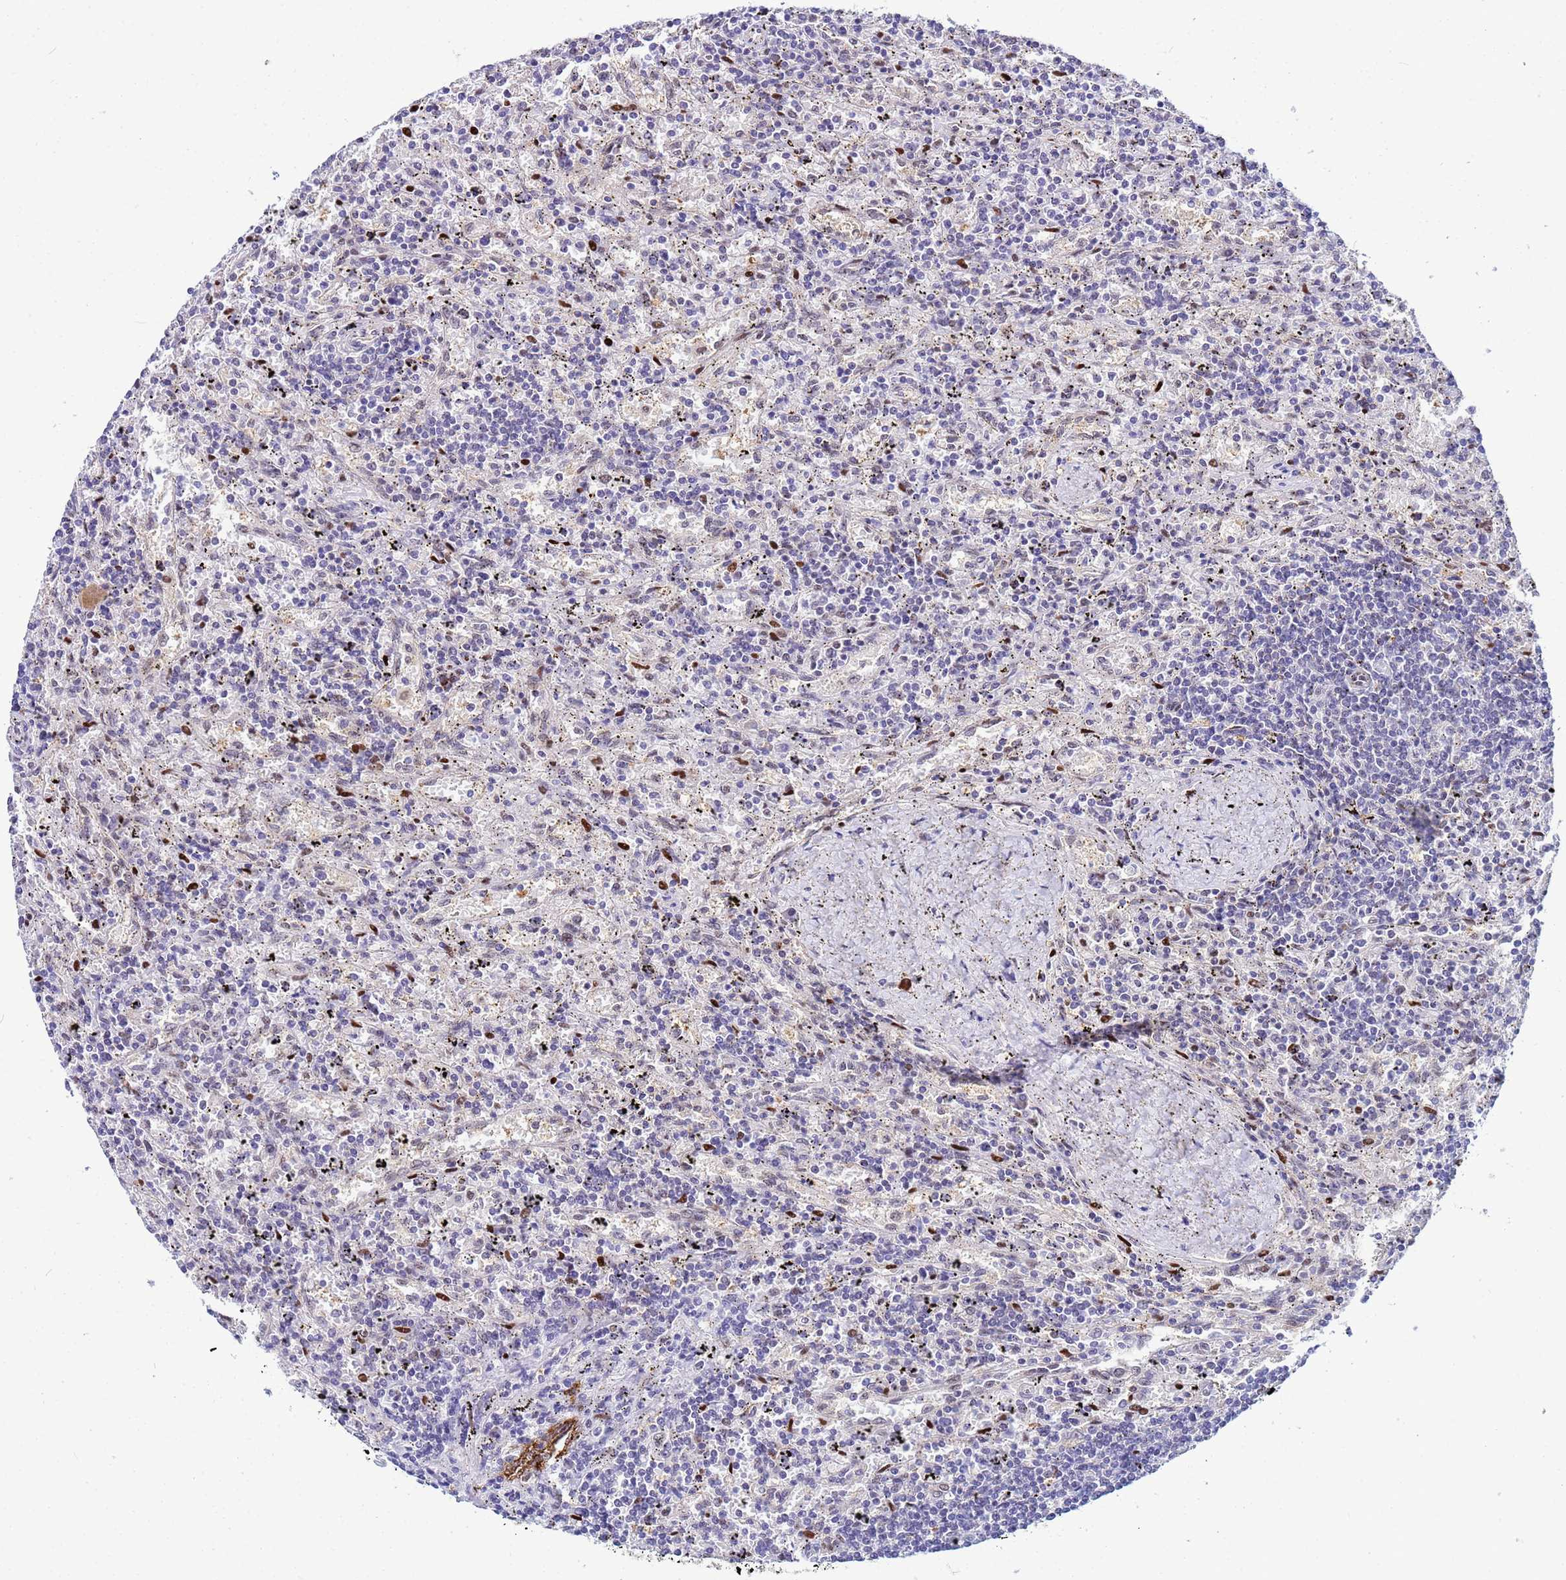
{"staining": {"intensity": "negative", "quantity": "none", "location": "none"}, "tissue": "lymphoma", "cell_type": "Tumor cells", "image_type": "cancer", "snomed": [{"axis": "morphology", "description": "Malignant lymphoma, non-Hodgkin's type, Low grade"}, {"axis": "topography", "description": "Spleen"}], "caption": "Immunohistochemical staining of low-grade malignant lymphoma, non-Hodgkin's type demonstrates no significant positivity in tumor cells. The staining was performed using DAB (3,3'-diaminobenzidine) to visualize the protein expression in brown, while the nuclei were stained in blue with hematoxylin (Magnification: 20x).", "gene": "SLC25A37", "patient": {"sex": "male", "age": 76}}